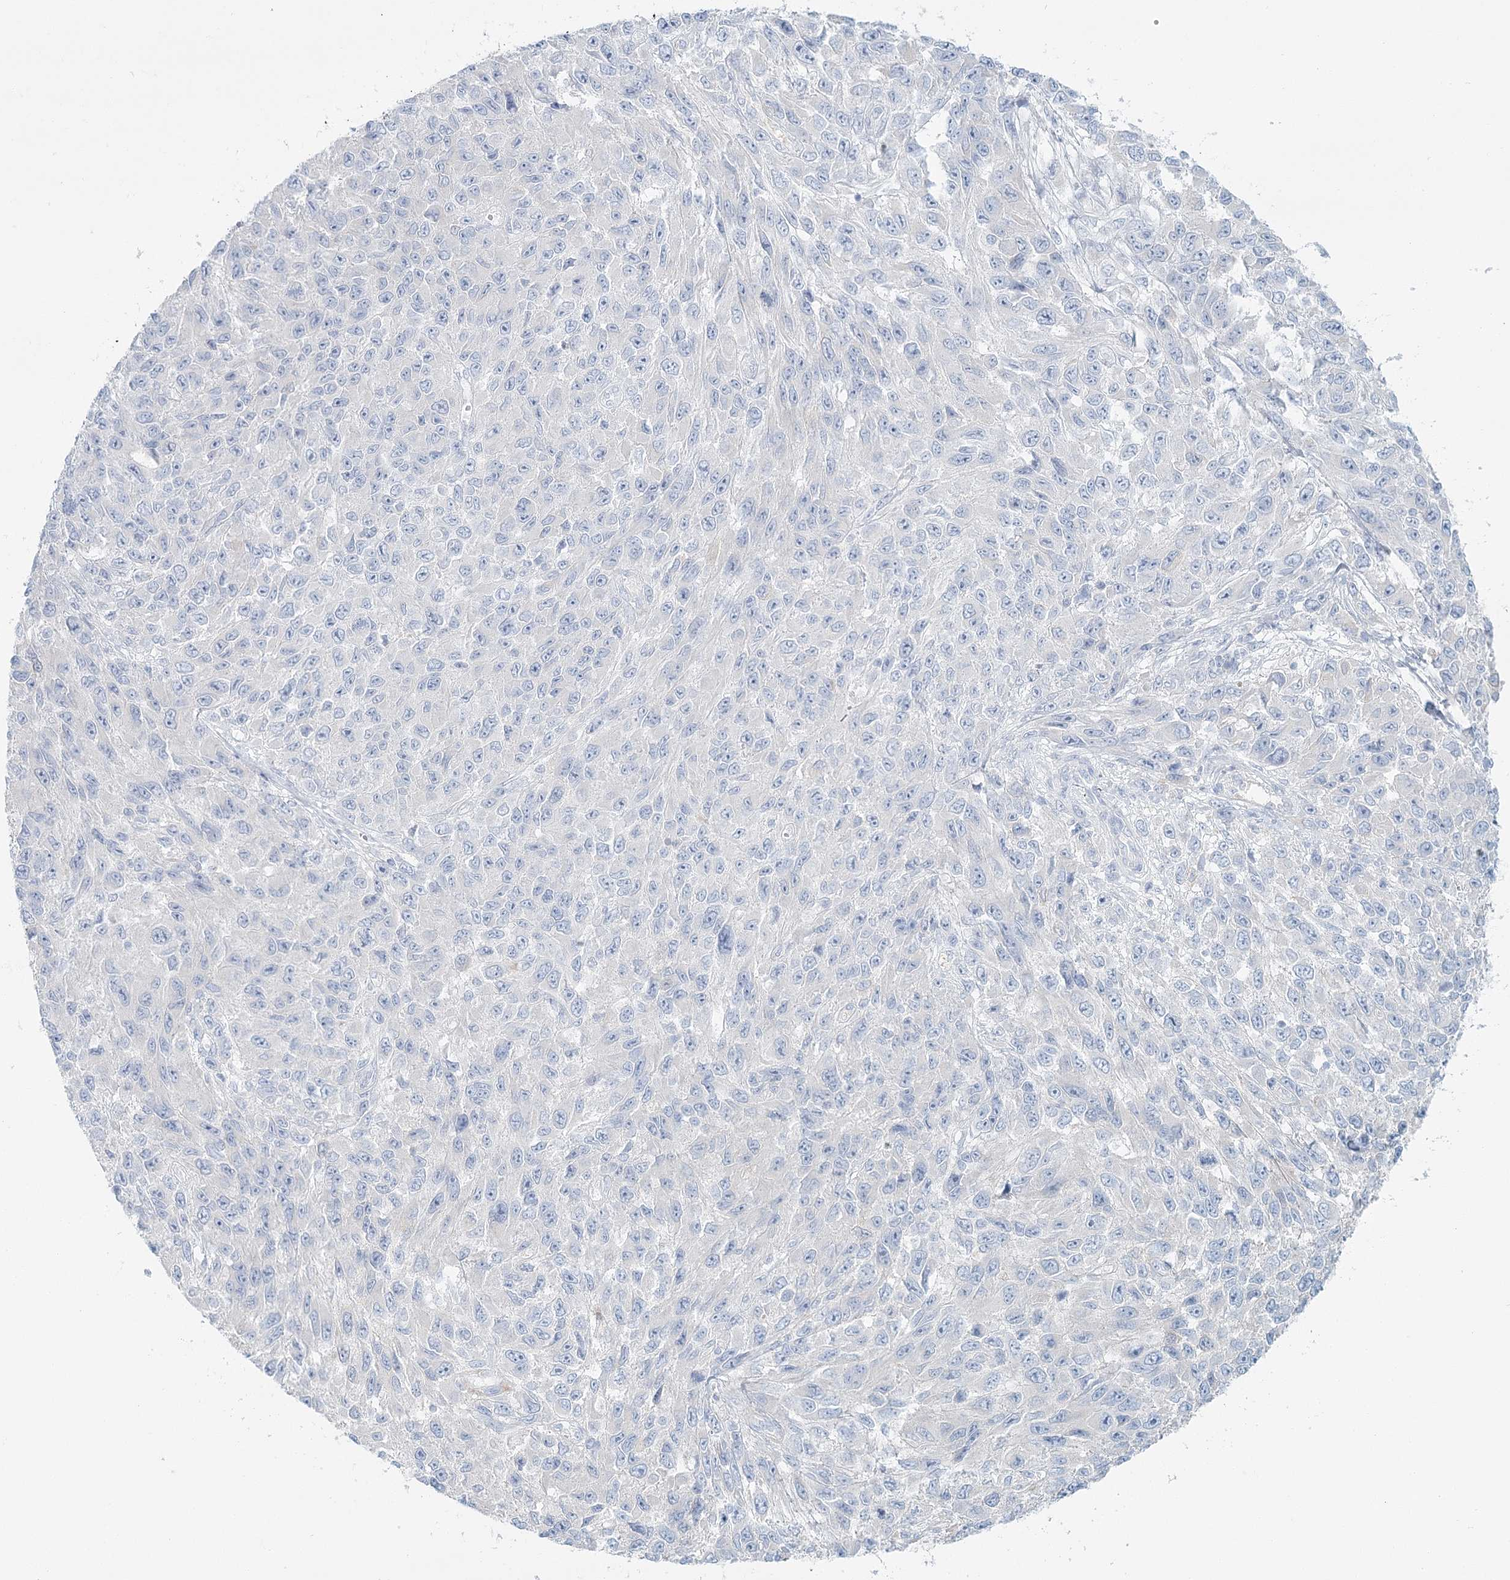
{"staining": {"intensity": "negative", "quantity": "none", "location": "none"}, "tissue": "melanoma", "cell_type": "Tumor cells", "image_type": "cancer", "snomed": [{"axis": "morphology", "description": "Malignant melanoma, NOS"}, {"axis": "topography", "description": "Skin"}], "caption": "Image shows no protein staining in tumor cells of malignant melanoma tissue. (DAB IHC visualized using brightfield microscopy, high magnification).", "gene": "DMGDH", "patient": {"sex": "female", "age": 96}}